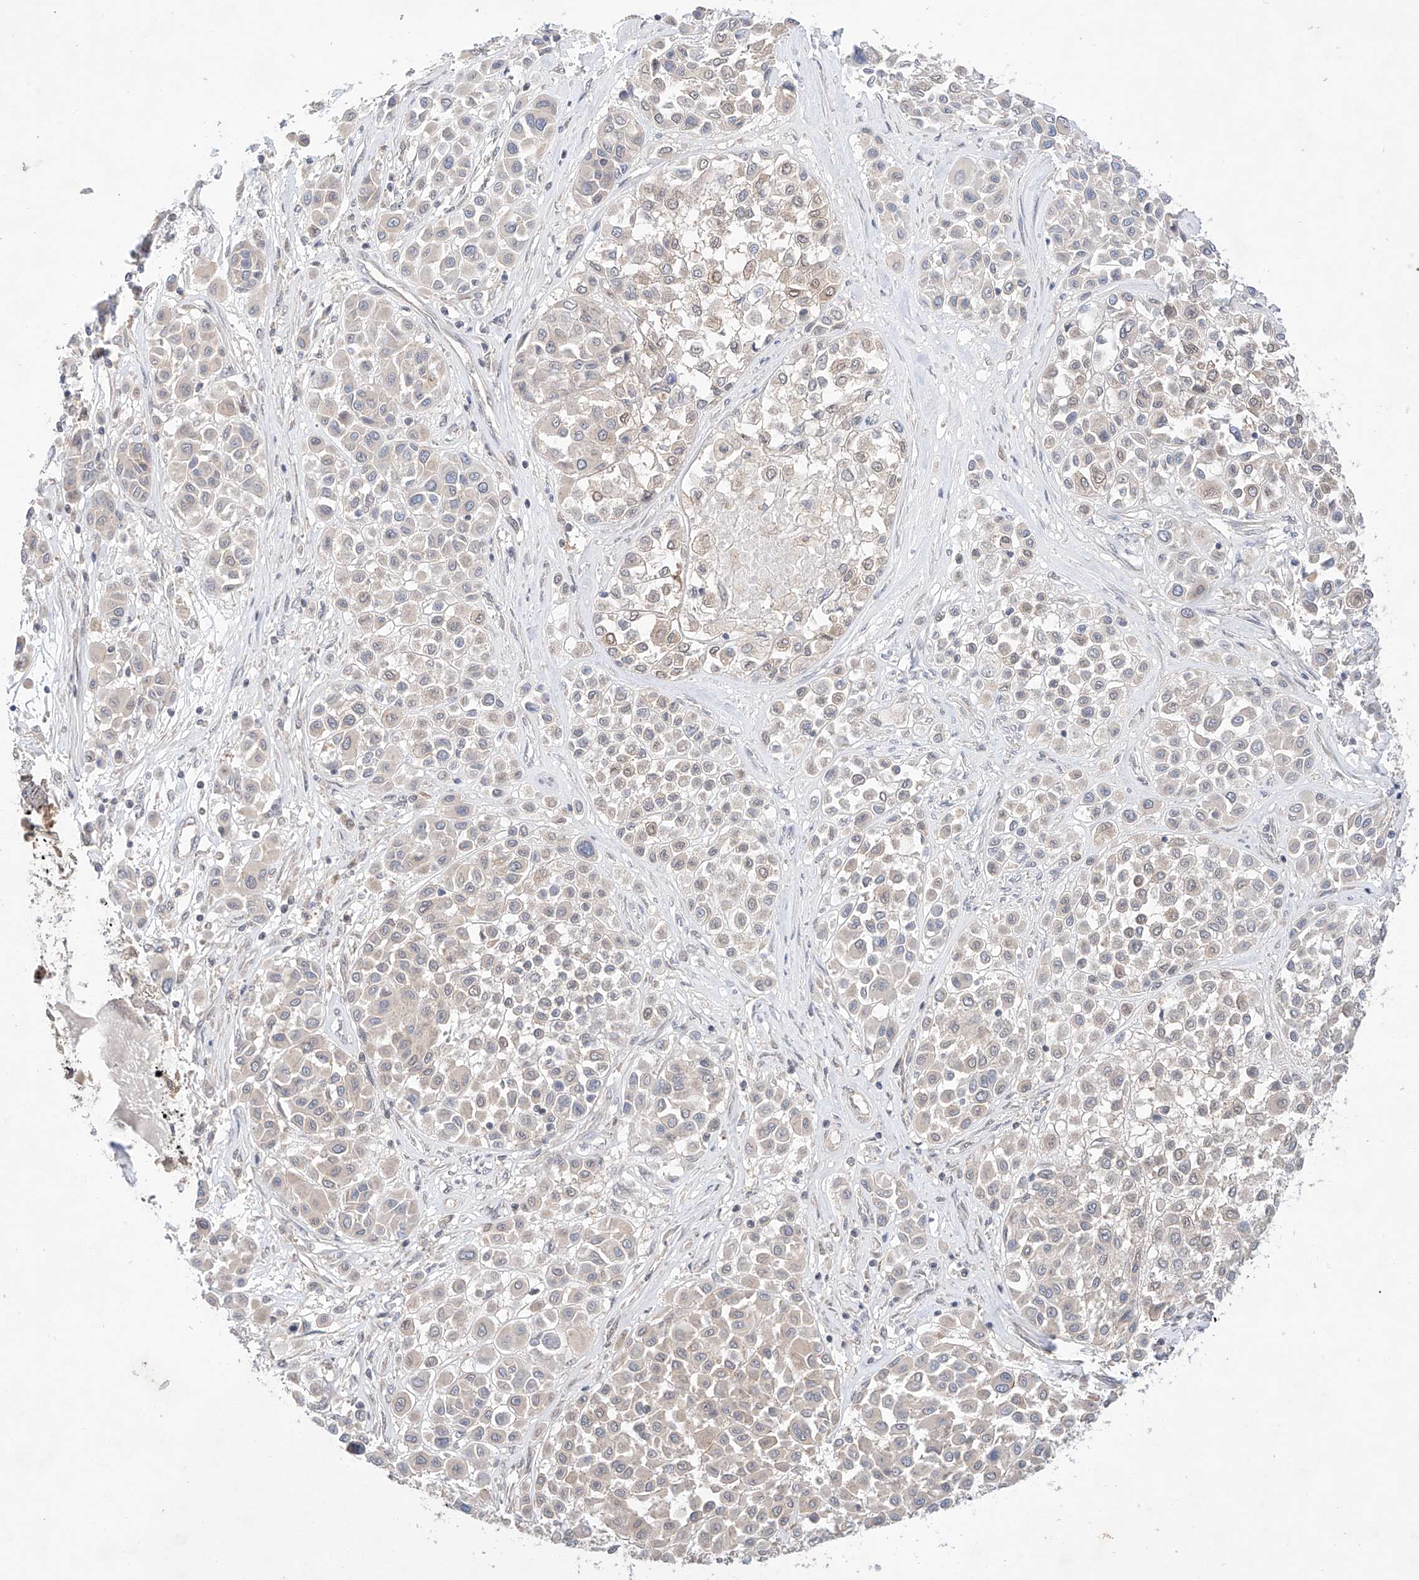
{"staining": {"intensity": "negative", "quantity": "none", "location": "none"}, "tissue": "melanoma", "cell_type": "Tumor cells", "image_type": "cancer", "snomed": [{"axis": "morphology", "description": "Malignant melanoma, Metastatic site"}, {"axis": "topography", "description": "Soft tissue"}], "caption": "High power microscopy photomicrograph of an IHC photomicrograph of melanoma, revealing no significant staining in tumor cells.", "gene": "TSR2", "patient": {"sex": "male", "age": 41}}